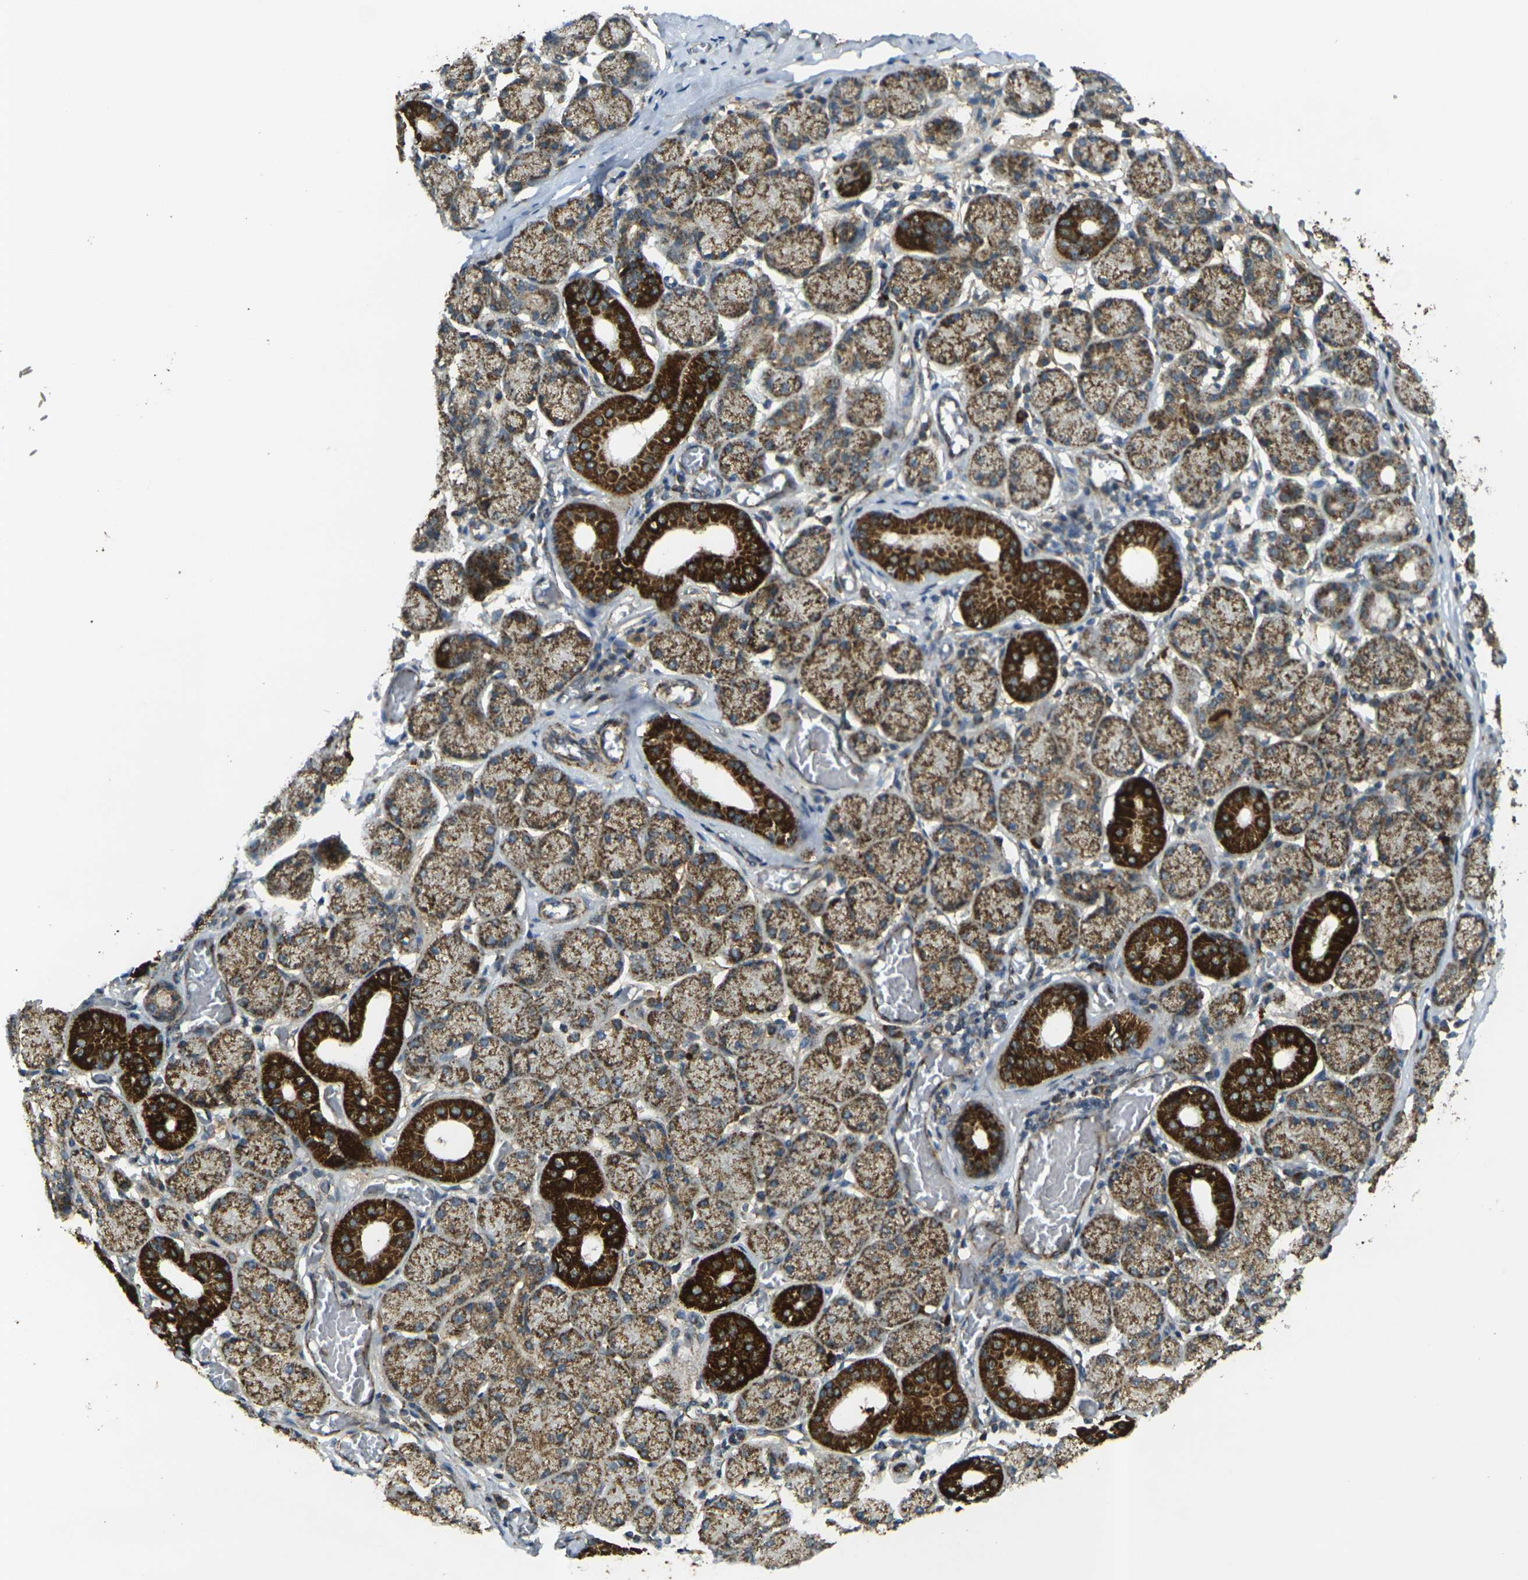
{"staining": {"intensity": "strong", "quantity": ">75%", "location": "cytoplasmic/membranous"}, "tissue": "salivary gland", "cell_type": "Glandular cells", "image_type": "normal", "snomed": [{"axis": "morphology", "description": "Normal tissue, NOS"}, {"axis": "topography", "description": "Salivary gland"}], "caption": "There is high levels of strong cytoplasmic/membranous staining in glandular cells of benign salivary gland, as demonstrated by immunohistochemical staining (brown color).", "gene": "IGF1R", "patient": {"sex": "female", "age": 24}}